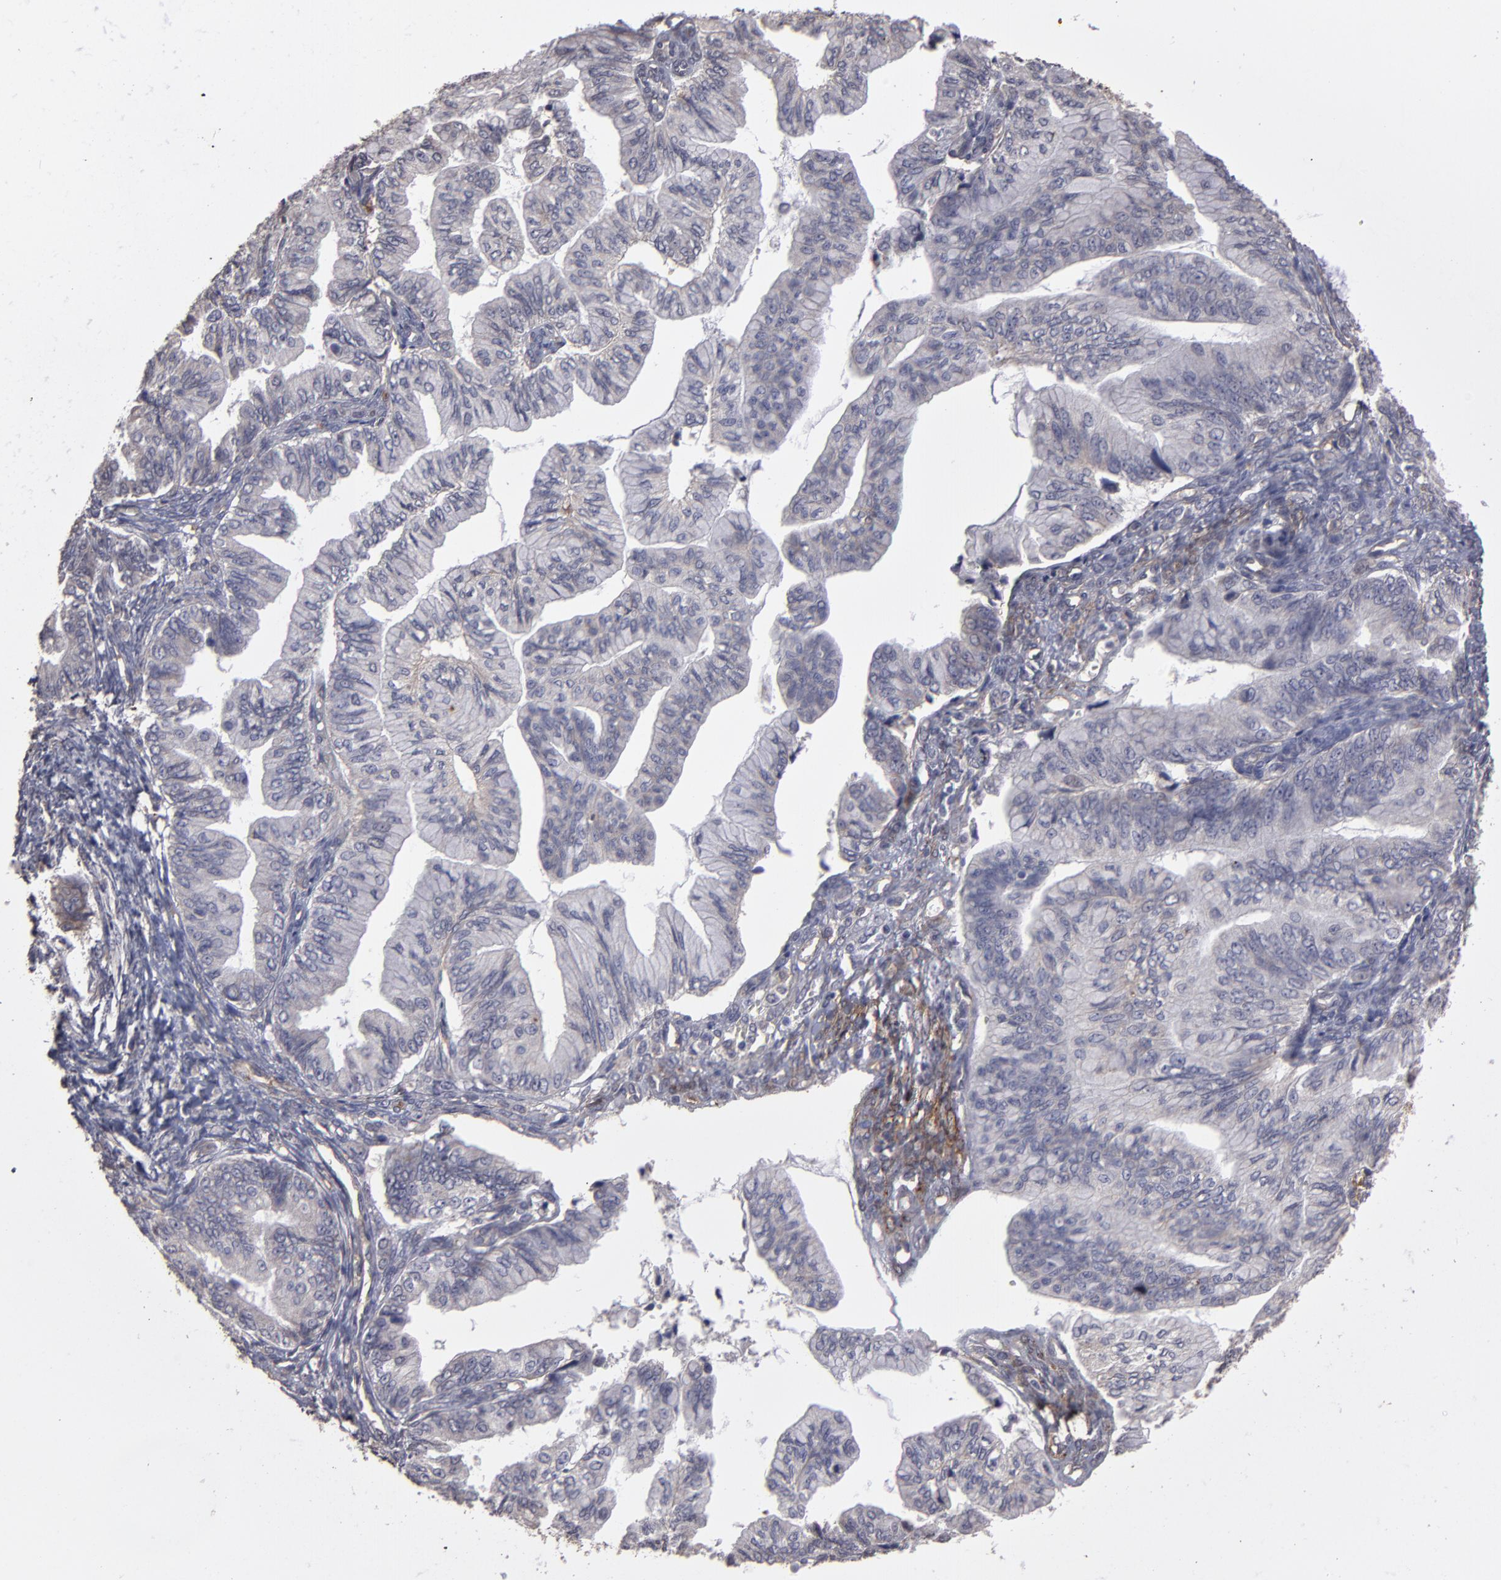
{"staining": {"intensity": "weak", "quantity": "<25%", "location": "cytoplasmic/membranous"}, "tissue": "ovarian cancer", "cell_type": "Tumor cells", "image_type": "cancer", "snomed": [{"axis": "morphology", "description": "Cystadenocarcinoma, mucinous, NOS"}, {"axis": "topography", "description": "Ovary"}], "caption": "Histopathology image shows no protein expression in tumor cells of ovarian mucinous cystadenocarcinoma tissue. Brightfield microscopy of immunohistochemistry stained with DAB (brown) and hematoxylin (blue), captured at high magnification.", "gene": "ITGB5", "patient": {"sex": "female", "age": 36}}